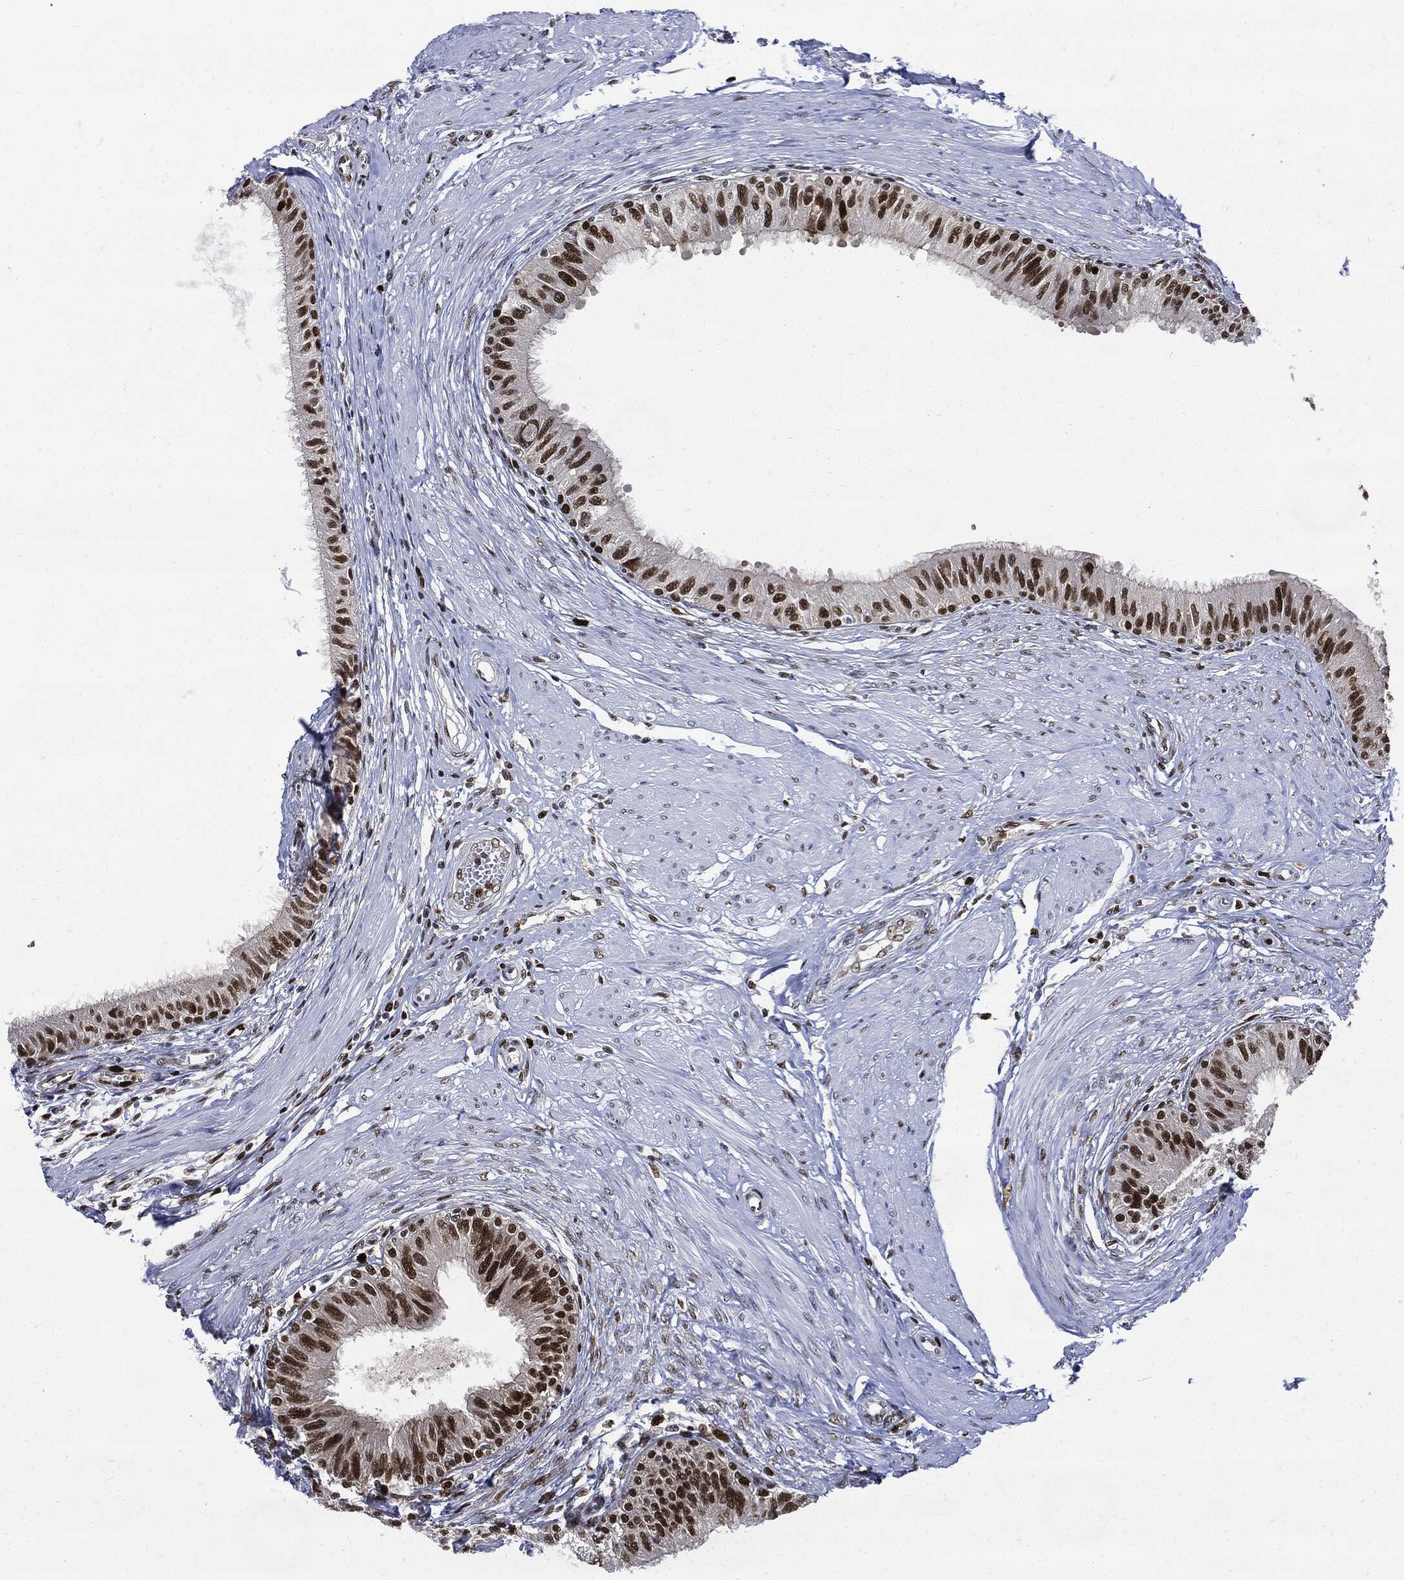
{"staining": {"intensity": "strong", "quantity": ">75%", "location": "nuclear"}, "tissue": "epididymis", "cell_type": "Glandular cells", "image_type": "normal", "snomed": [{"axis": "morphology", "description": "Normal tissue, NOS"}, {"axis": "morphology", "description": "Seminoma, NOS"}, {"axis": "topography", "description": "Testis"}, {"axis": "topography", "description": "Epididymis"}], "caption": "Strong nuclear protein staining is present in approximately >75% of glandular cells in epididymis.", "gene": "PCNA", "patient": {"sex": "male", "age": 61}}